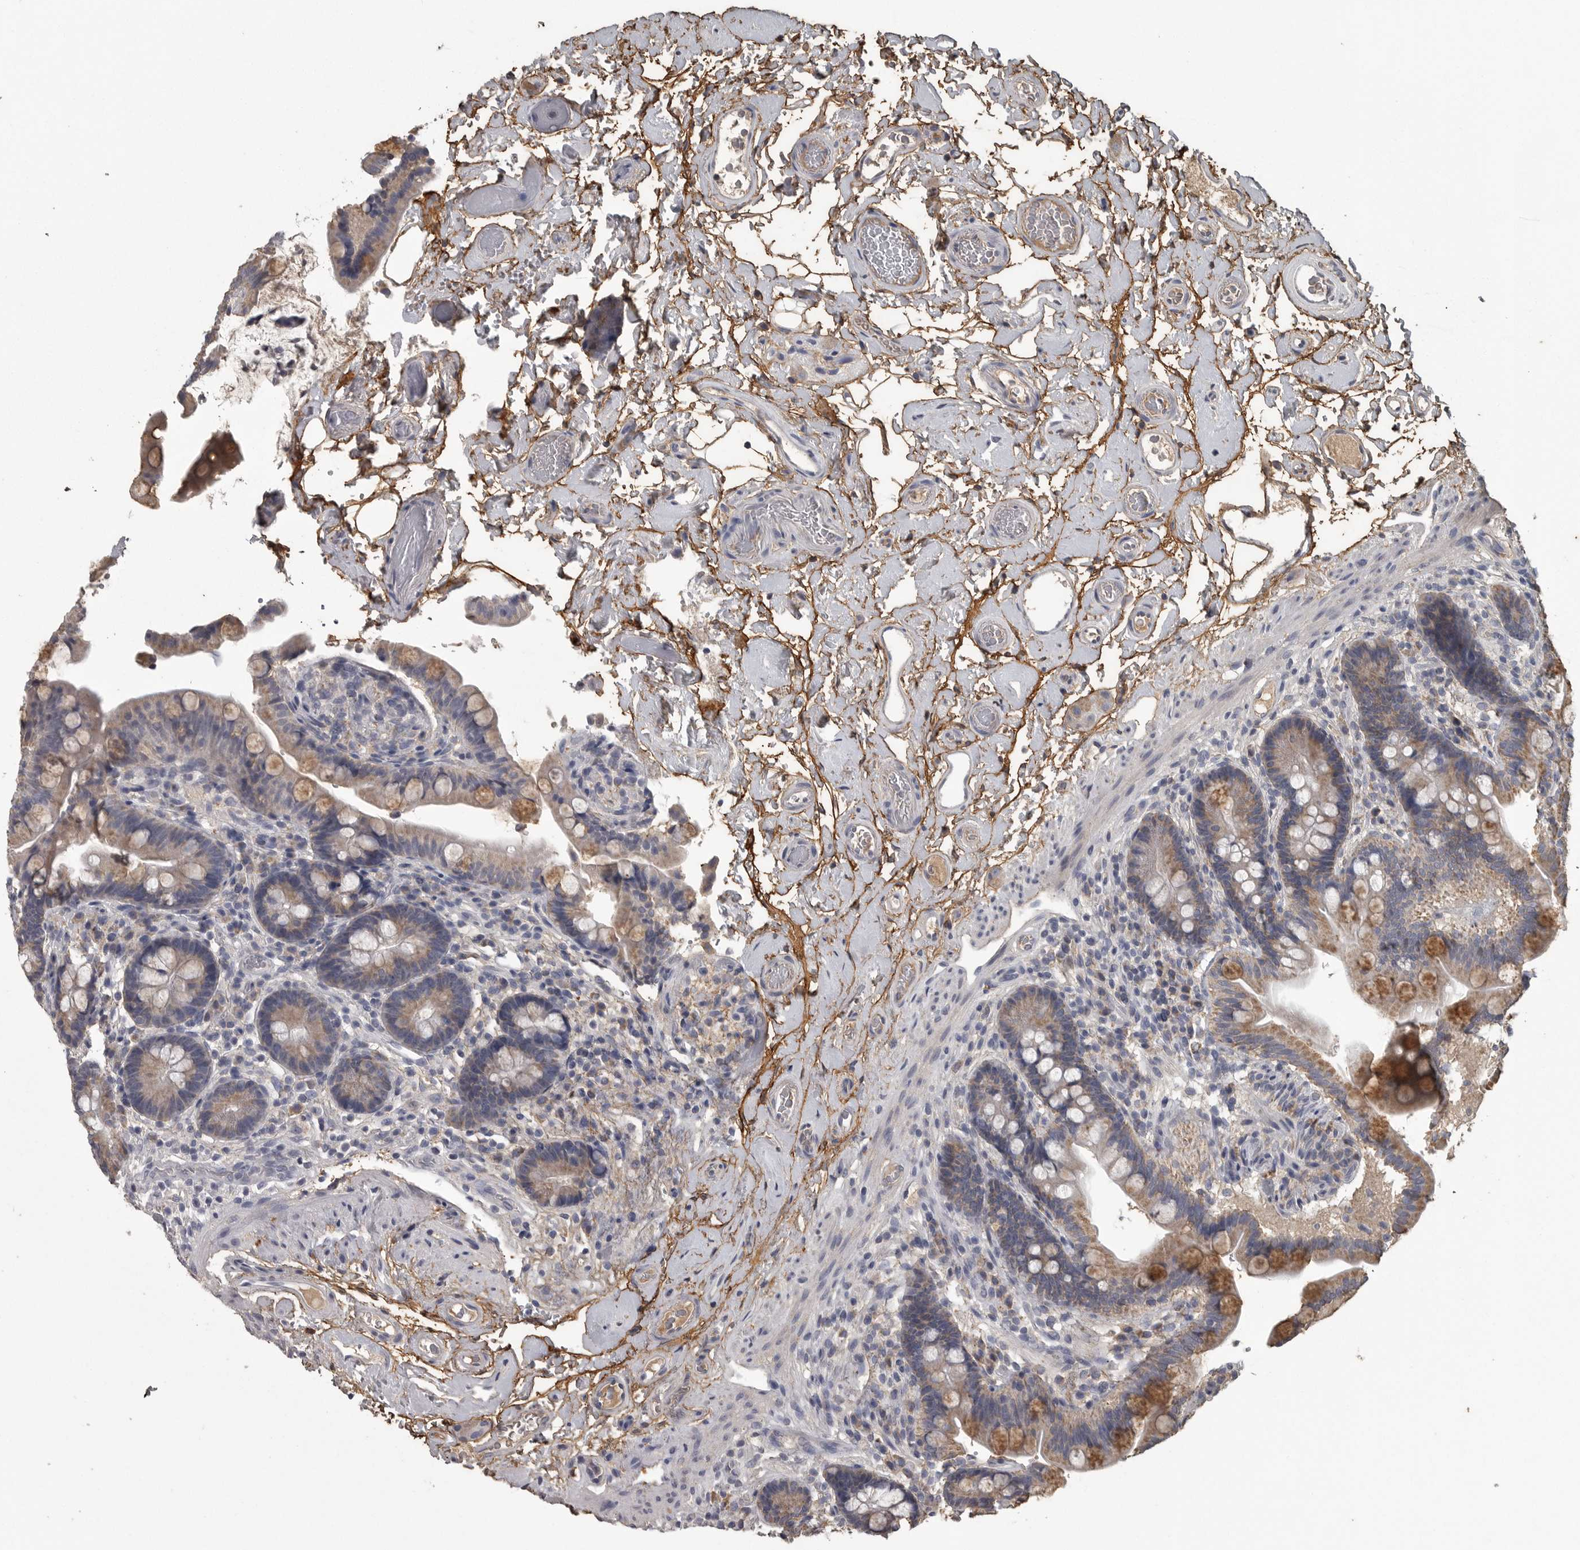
{"staining": {"intensity": "negative", "quantity": "none", "location": "none"}, "tissue": "colon", "cell_type": "Endothelial cells", "image_type": "normal", "snomed": [{"axis": "morphology", "description": "Normal tissue, NOS"}, {"axis": "topography", "description": "Smooth muscle"}, {"axis": "topography", "description": "Colon"}], "caption": "The image exhibits no significant staining in endothelial cells of colon. Brightfield microscopy of immunohistochemistry (IHC) stained with DAB (3,3'-diaminobenzidine) (brown) and hematoxylin (blue), captured at high magnification.", "gene": "FRK", "patient": {"sex": "male", "age": 73}}